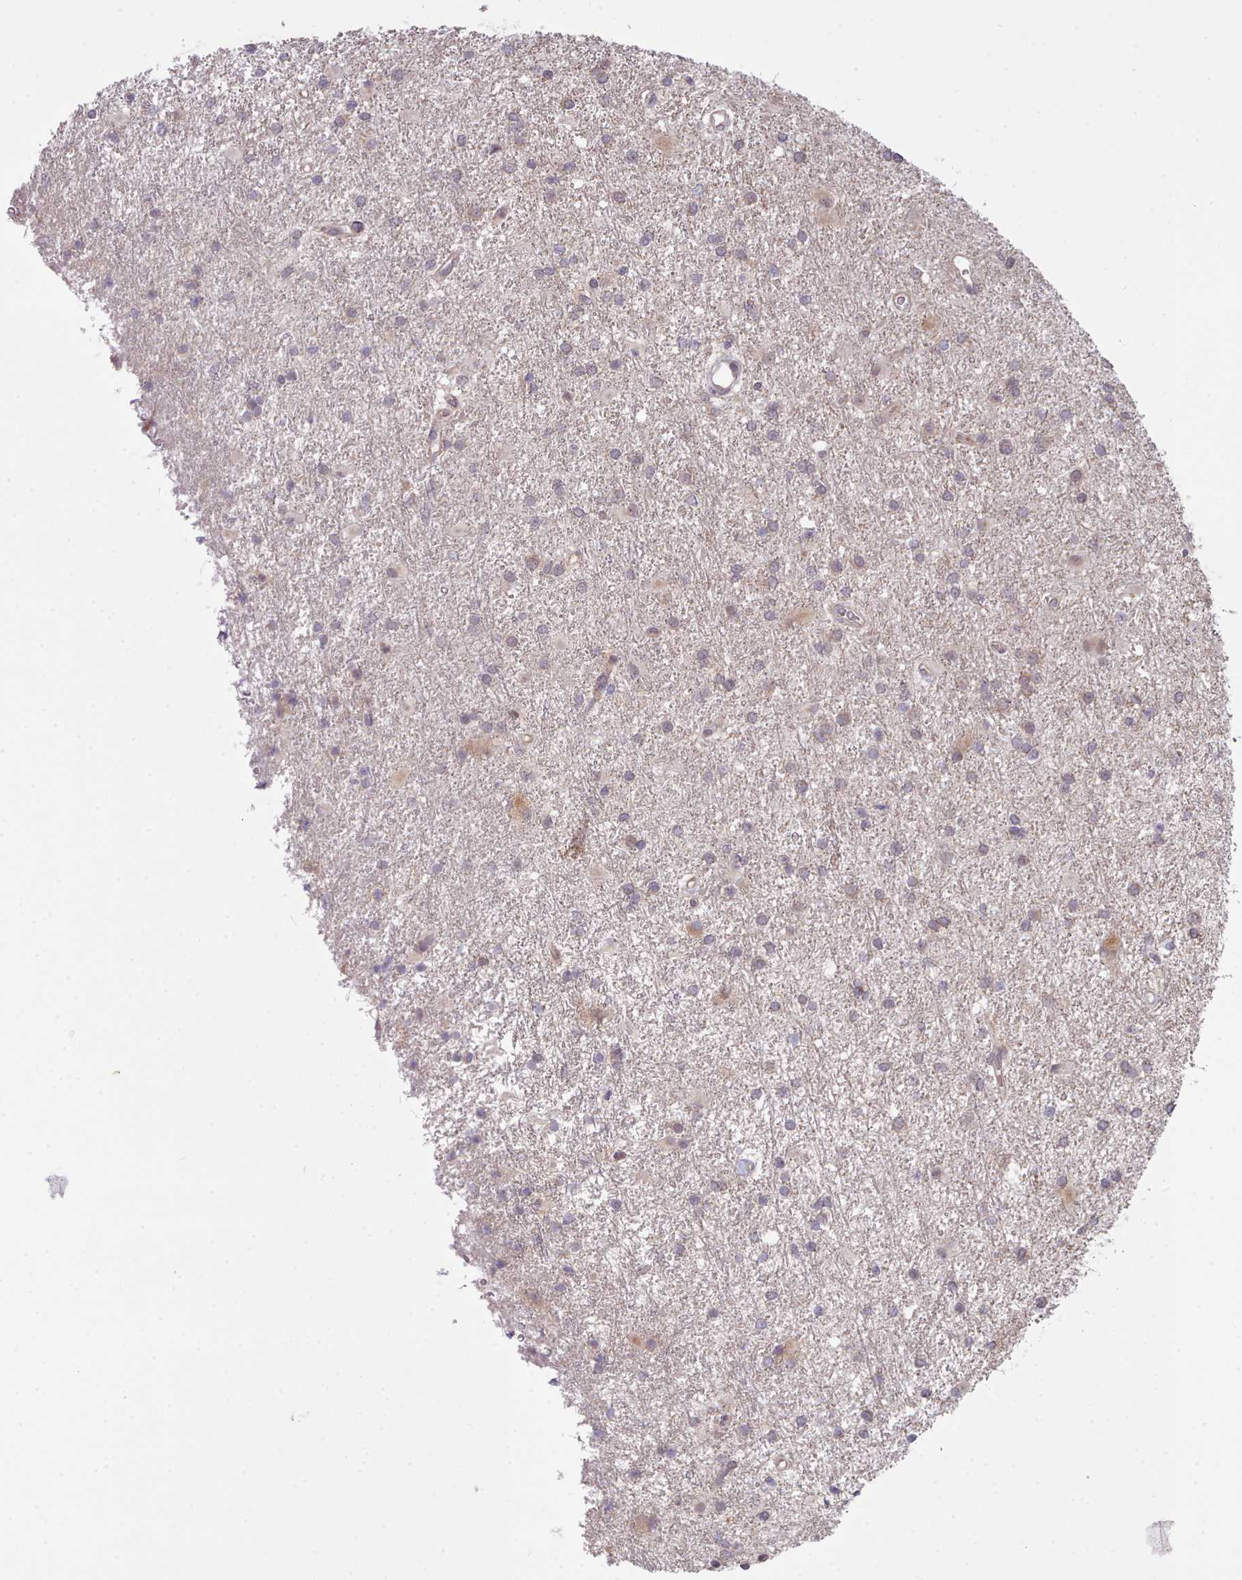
{"staining": {"intensity": "weak", "quantity": ">75%", "location": "cytoplasmic/membranous"}, "tissue": "glioma", "cell_type": "Tumor cells", "image_type": "cancer", "snomed": [{"axis": "morphology", "description": "Glioma, malignant, High grade"}, {"axis": "topography", "description": "Brain"}], "caption": "Brown immunohistochemical staining in malignant glioma (high-grade) shows weak cytoplasmic/membranous expression in about >75% of tumor cells. The staining is performed using DAB (3,3'-diaminobenzidine) brown chromogen to label protein expression. The nuclei are counter-stained blue using hematoxylin.", "gene": "TRIM26", "patient": {"sex": "female", "age": 50}}